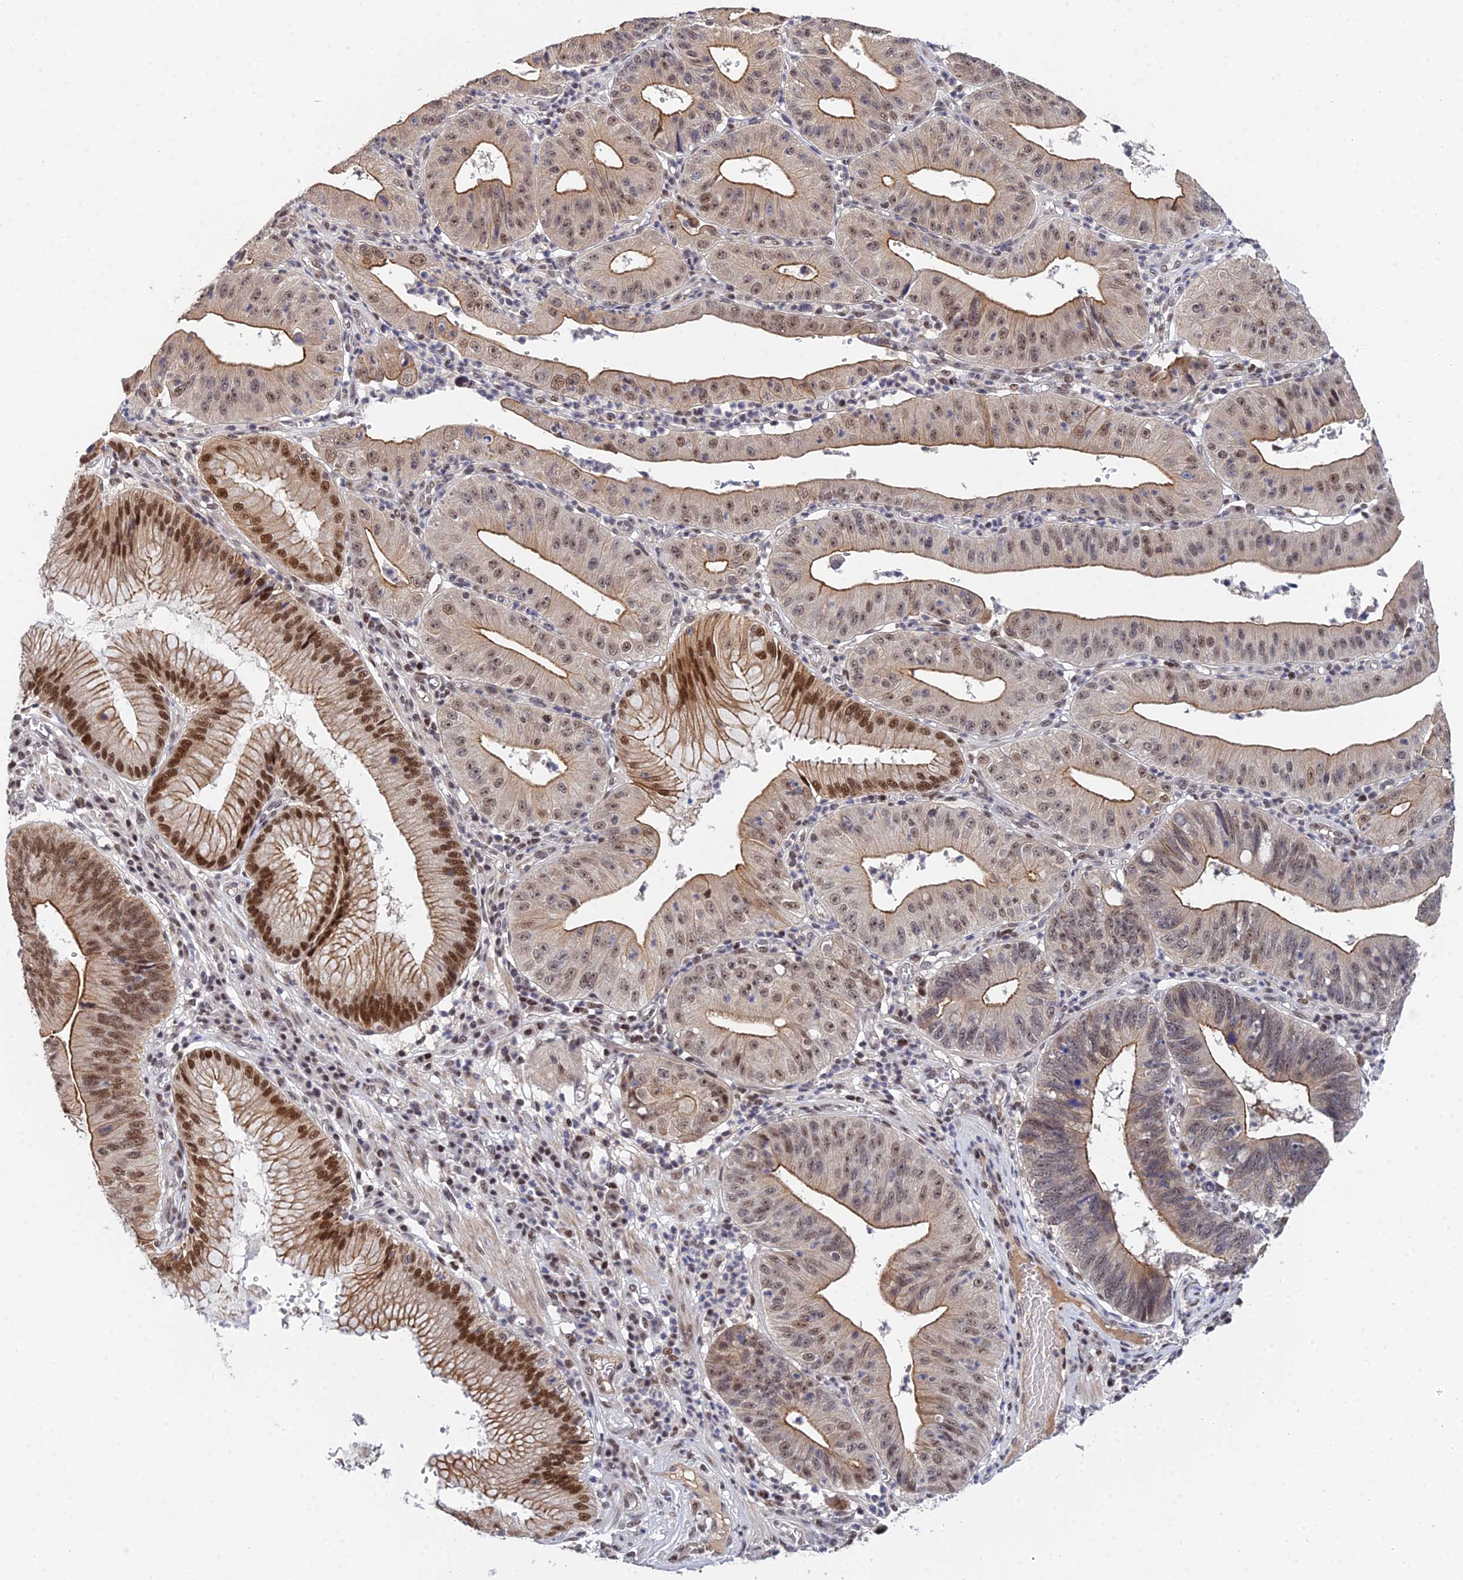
{"staining": {"intensity": "moderate", "quantity": ">75%", "location": "cytoplasmic/membranous,nuclear"}, "tissue": "stomach cancer", "cell_type": "Tumor cells", "image_type": "cancer", "snomed": [{"axis": "morphology", "description": "Adenocarcinoma, NOS"}, {"axis": "topography", "description": "Stomach"}], "caption": "This micrograph reveals IHC staining of human stomach adenocarcinoma, with medium moderate cytoplasmic/membranous and nuclear expression in about >75% of tumor cells.", "gene": "ERCC5", "patient": {"sex": "male", "age": 59}}